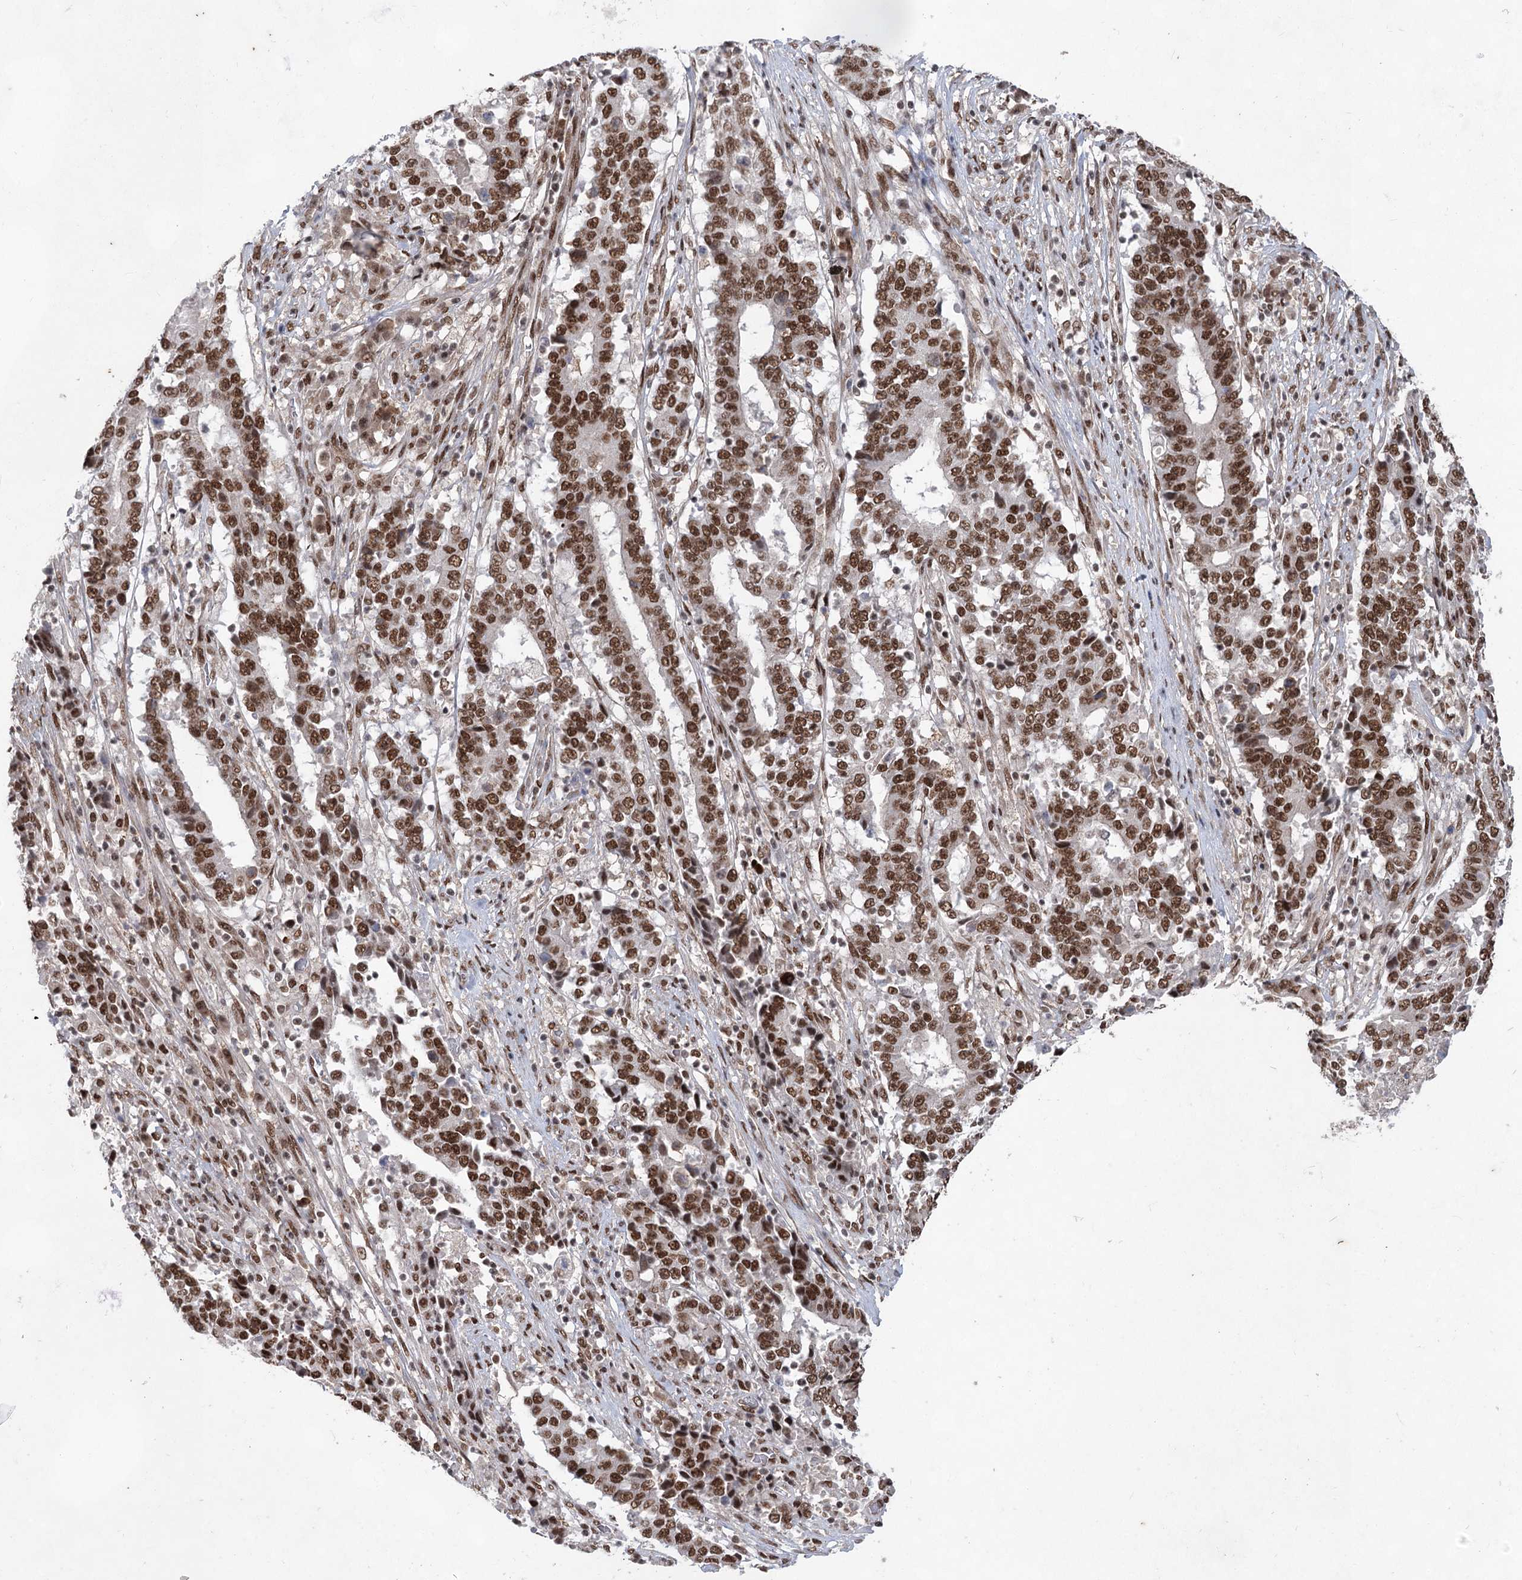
{"staining": {"intensity": "strong", "quantity": ">75%", "location": "nuclear"}, "tissue": "stomach cancer", "cell_type": "Tumor cells", "image_type": "cancer", "snomed": [{"axis": "morphology", "description": "Adenocarcinoma, NOS"}, {"axis": "topography", "description": "Stomach"}], "caption": "This is a histology image of immunohistochemistry (IHC) staining of adenocarcinoma (stomach), which shows strong positivity in the nuclear of tumor cells.", "gene": "ZCCHC8", "patient": {"sex": "male", "age": 59}}